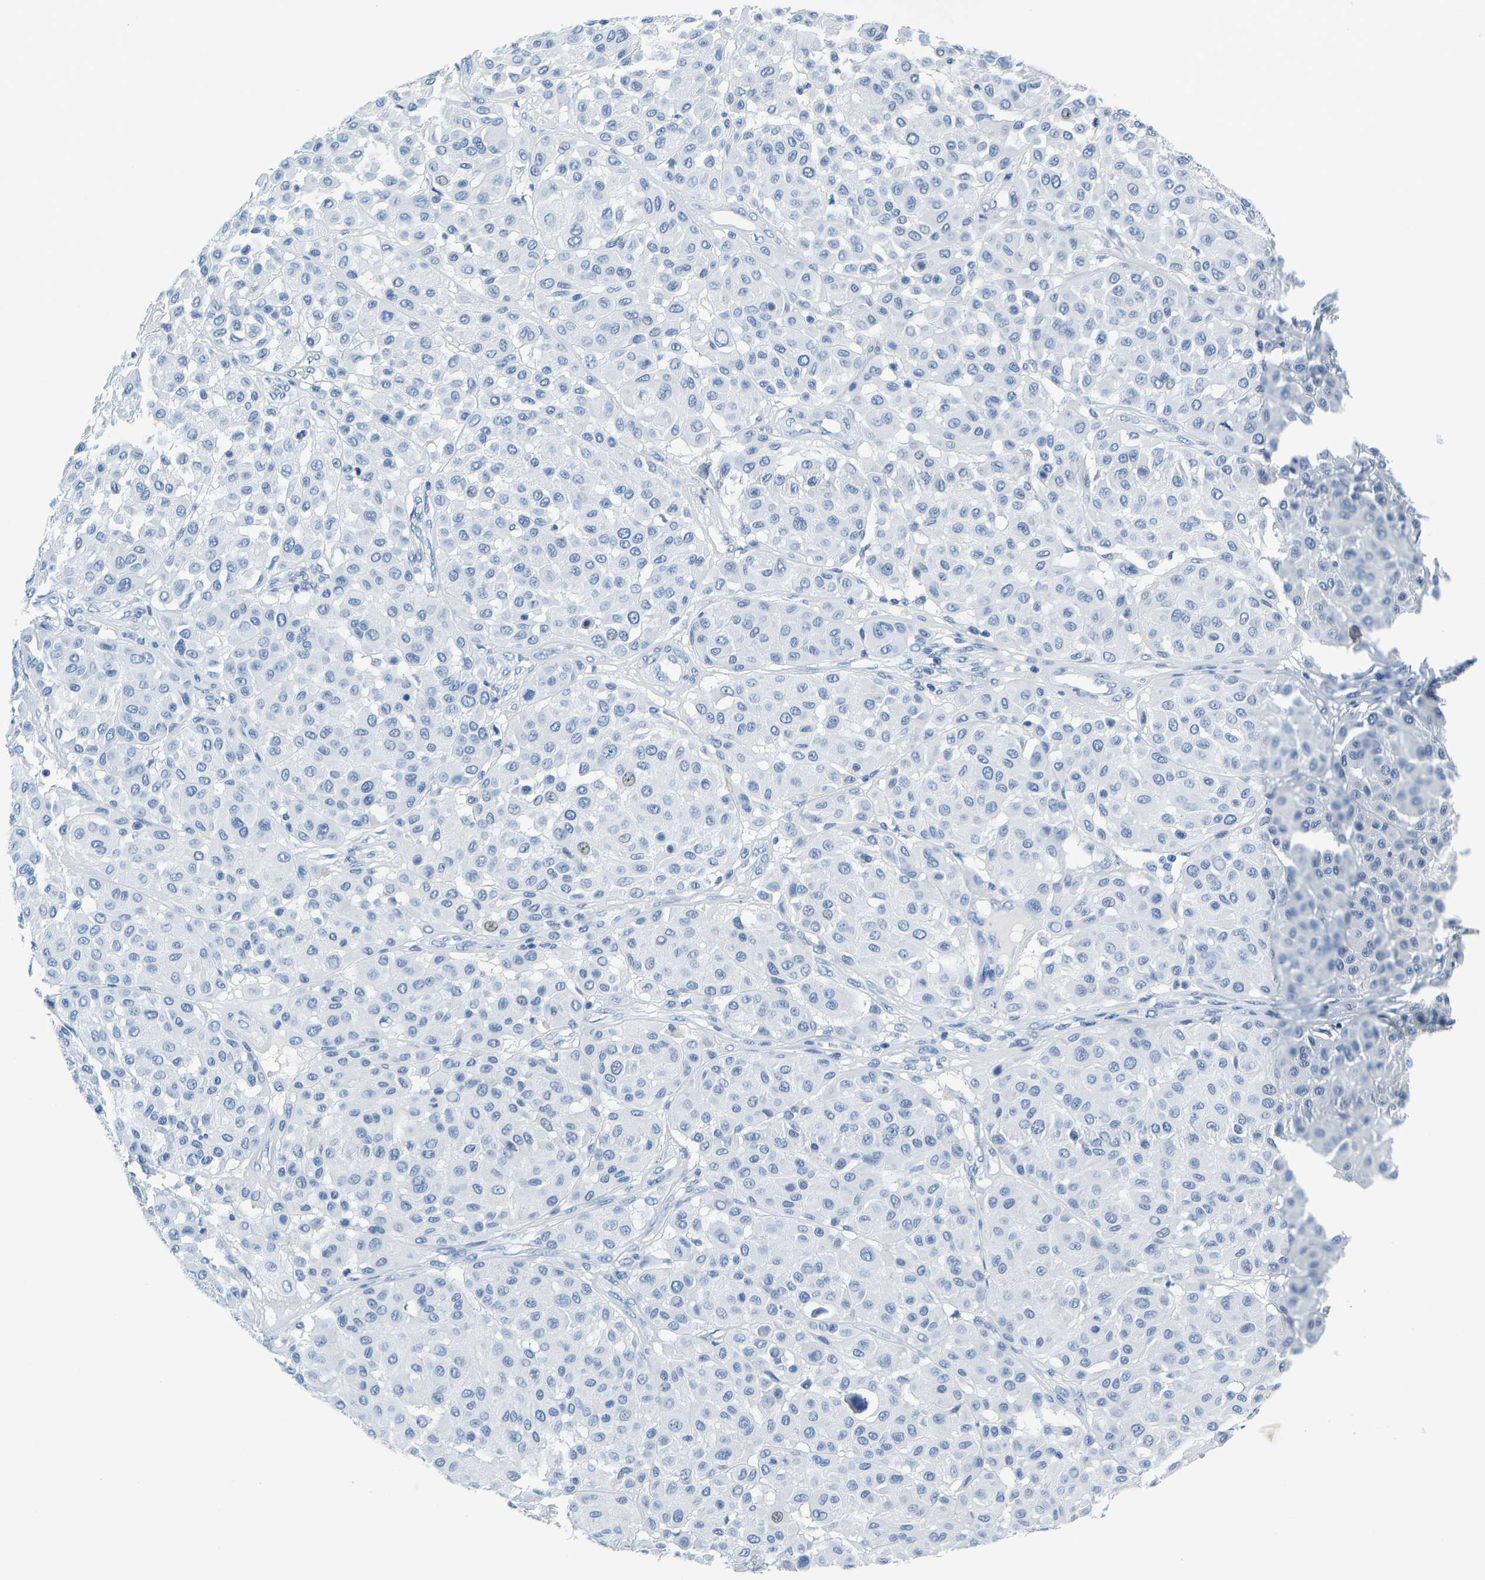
{"staining": {"intensity": "negative", "quantity": "none", "location": "none"}, "tissue": "melanoma", "cell_type": "Tumor cells", "image_type": "cancer", "snomed": [{"axis": "morphology", "description": "Malignant melanoma, Metastatic site"}, {"axis": "topography", "description": "Soft tissue"}], "caption": "Human malignant melanoma (metastatic site) stained for a protein using immunohistochemistry displays no positivity in tumor cells.", "gene": "SERPINB3", "patient": {"sex": "male", "age": 41}}